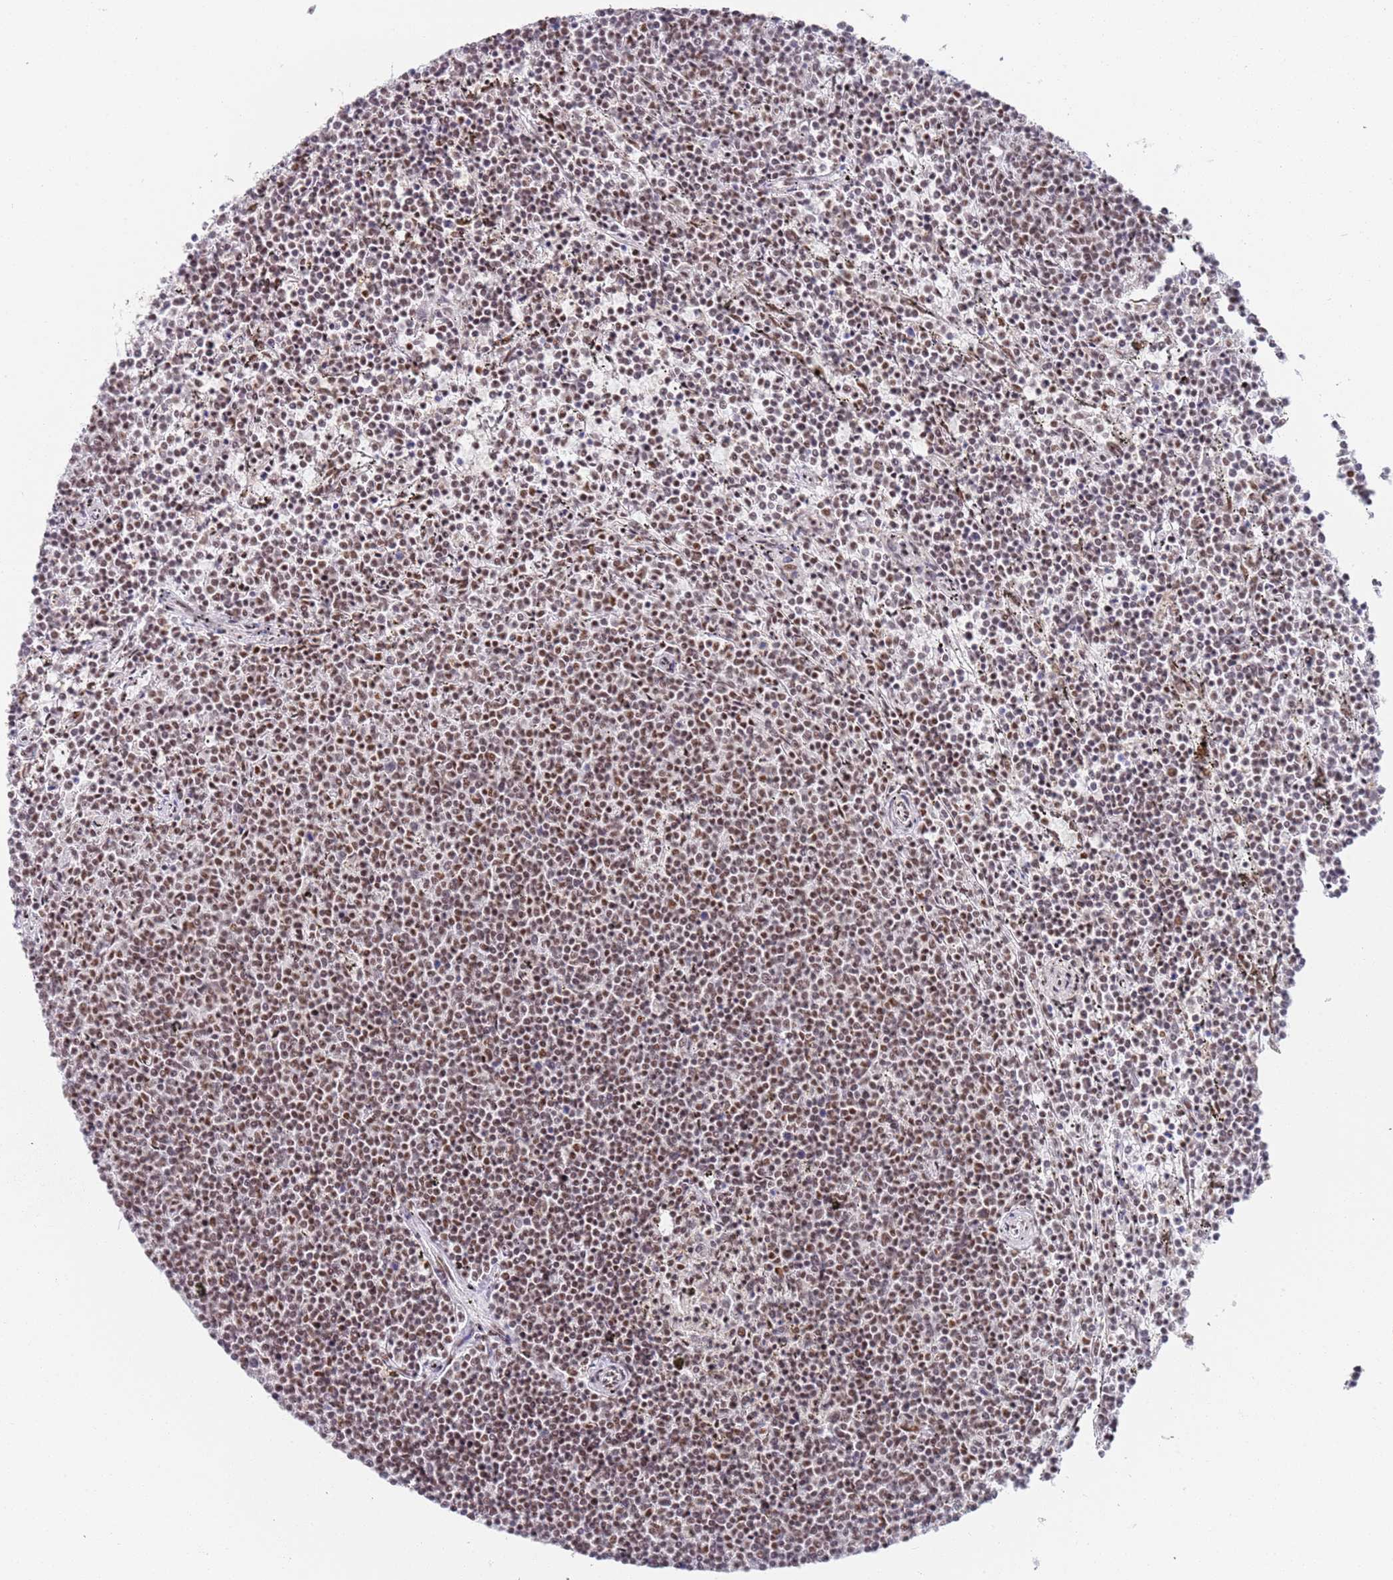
{"staining": {"intensity": "moderate", "quantity": ">75%", "location": "nuclear"}, "tissue": "lymphoma", "cell_type": "Tumor cells", "image_type": "cancer", "snomed": [{"axis": "morphology", "description": "Malignant lymphoma, non-Hodgkin's type, Low grade"}, {"axis": "topography", "description": "Spleen"}], "caption": "A histopathology image showing moderate nuclear positivity in approximately >75% of tumor cells in malignant lymphoma, non-Hodgkin's type (low-grade), as visualized by brown immunohistochemical staining.", "gene": "AKAP8L", "patient": {"sex": "female", "age": 50}}